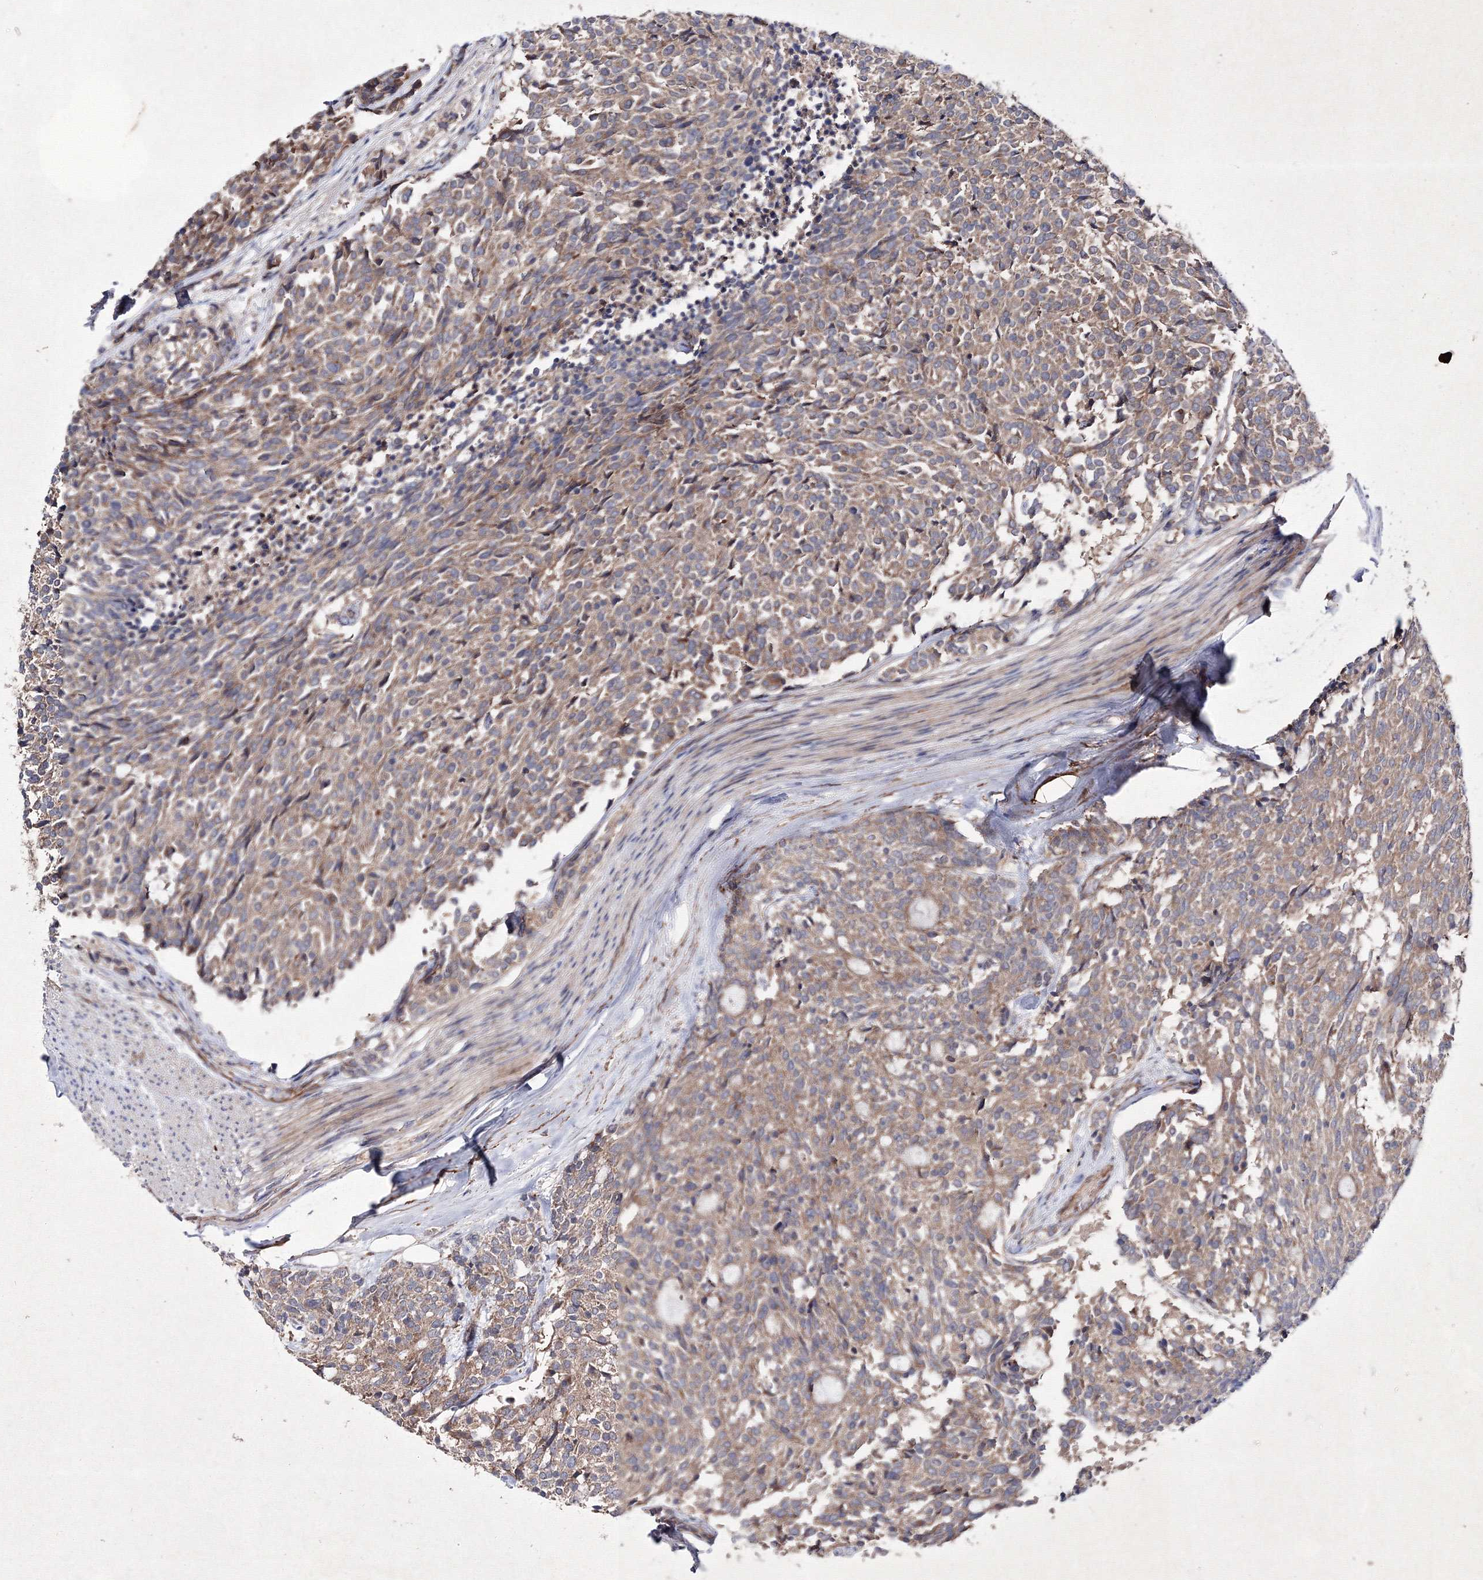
{"staining": {"intensity": "moderate", "quantity": ">75%", "location": "cytoplasmic/membranous"}, "tissue": "carcinoid", "cell_type": "Tumor cells", "image_type": "cancer", "snomed": [{"axis": "morphology", "description": "Carcinoid, malignant, NOS"}, {"axis": "topography", "description": "Pancreas"}], "caption": "There is medium levels of moderate cytoplasmic/membranous staining in tumor cells of carcinoid, as demonstrated by immunohistochemical staining (brown color).", "gene": "GFM1", "patient": {"sex": "female", "age": 54}}